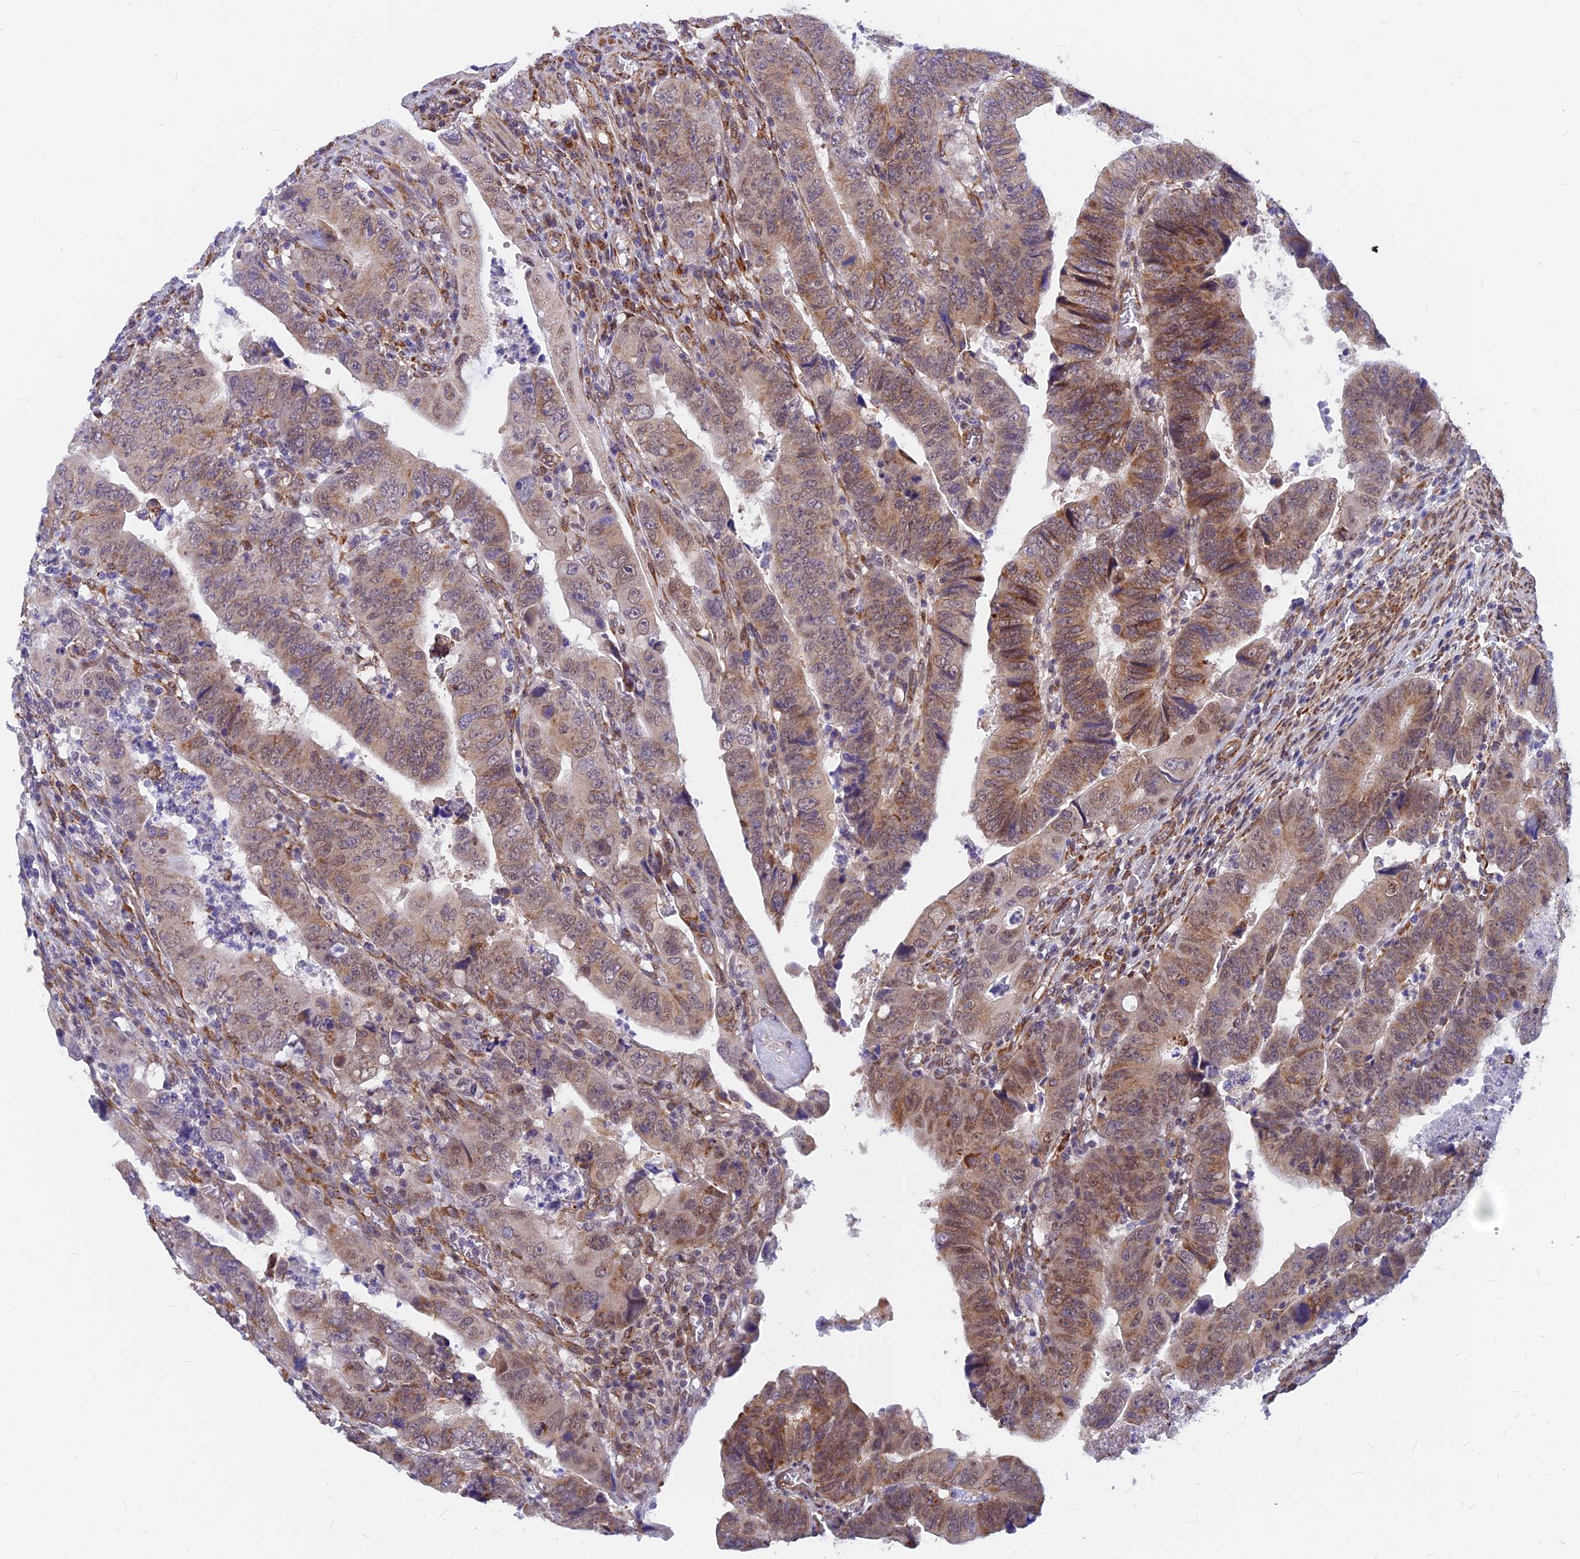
{"staining": {"intensity": "moderate", "quantity": ">75%", "location": "cytoplasmic/membranous,nuclear"}, "tissue": "colorectal cancer", "cell_type": "Tumor cells", "image_type": "cancer", "snomed": [{"axis": "morphology", "description": "Normal tissue, NOS"}, {"axis": "morphology", "description": "Adenocarcinoma, NOS"}, {"axis": "topography", "description": "Rectum"}], "caption": "This is an image of immunohistochemistry (IHC) staining of colorectal adenocarcinoma, which shows moderate expression in the cytoplasmic/membranous and nuclear of tumor cells.", "gene": "VSTM2L", "patient": {"sex": "female", "age": 65}}